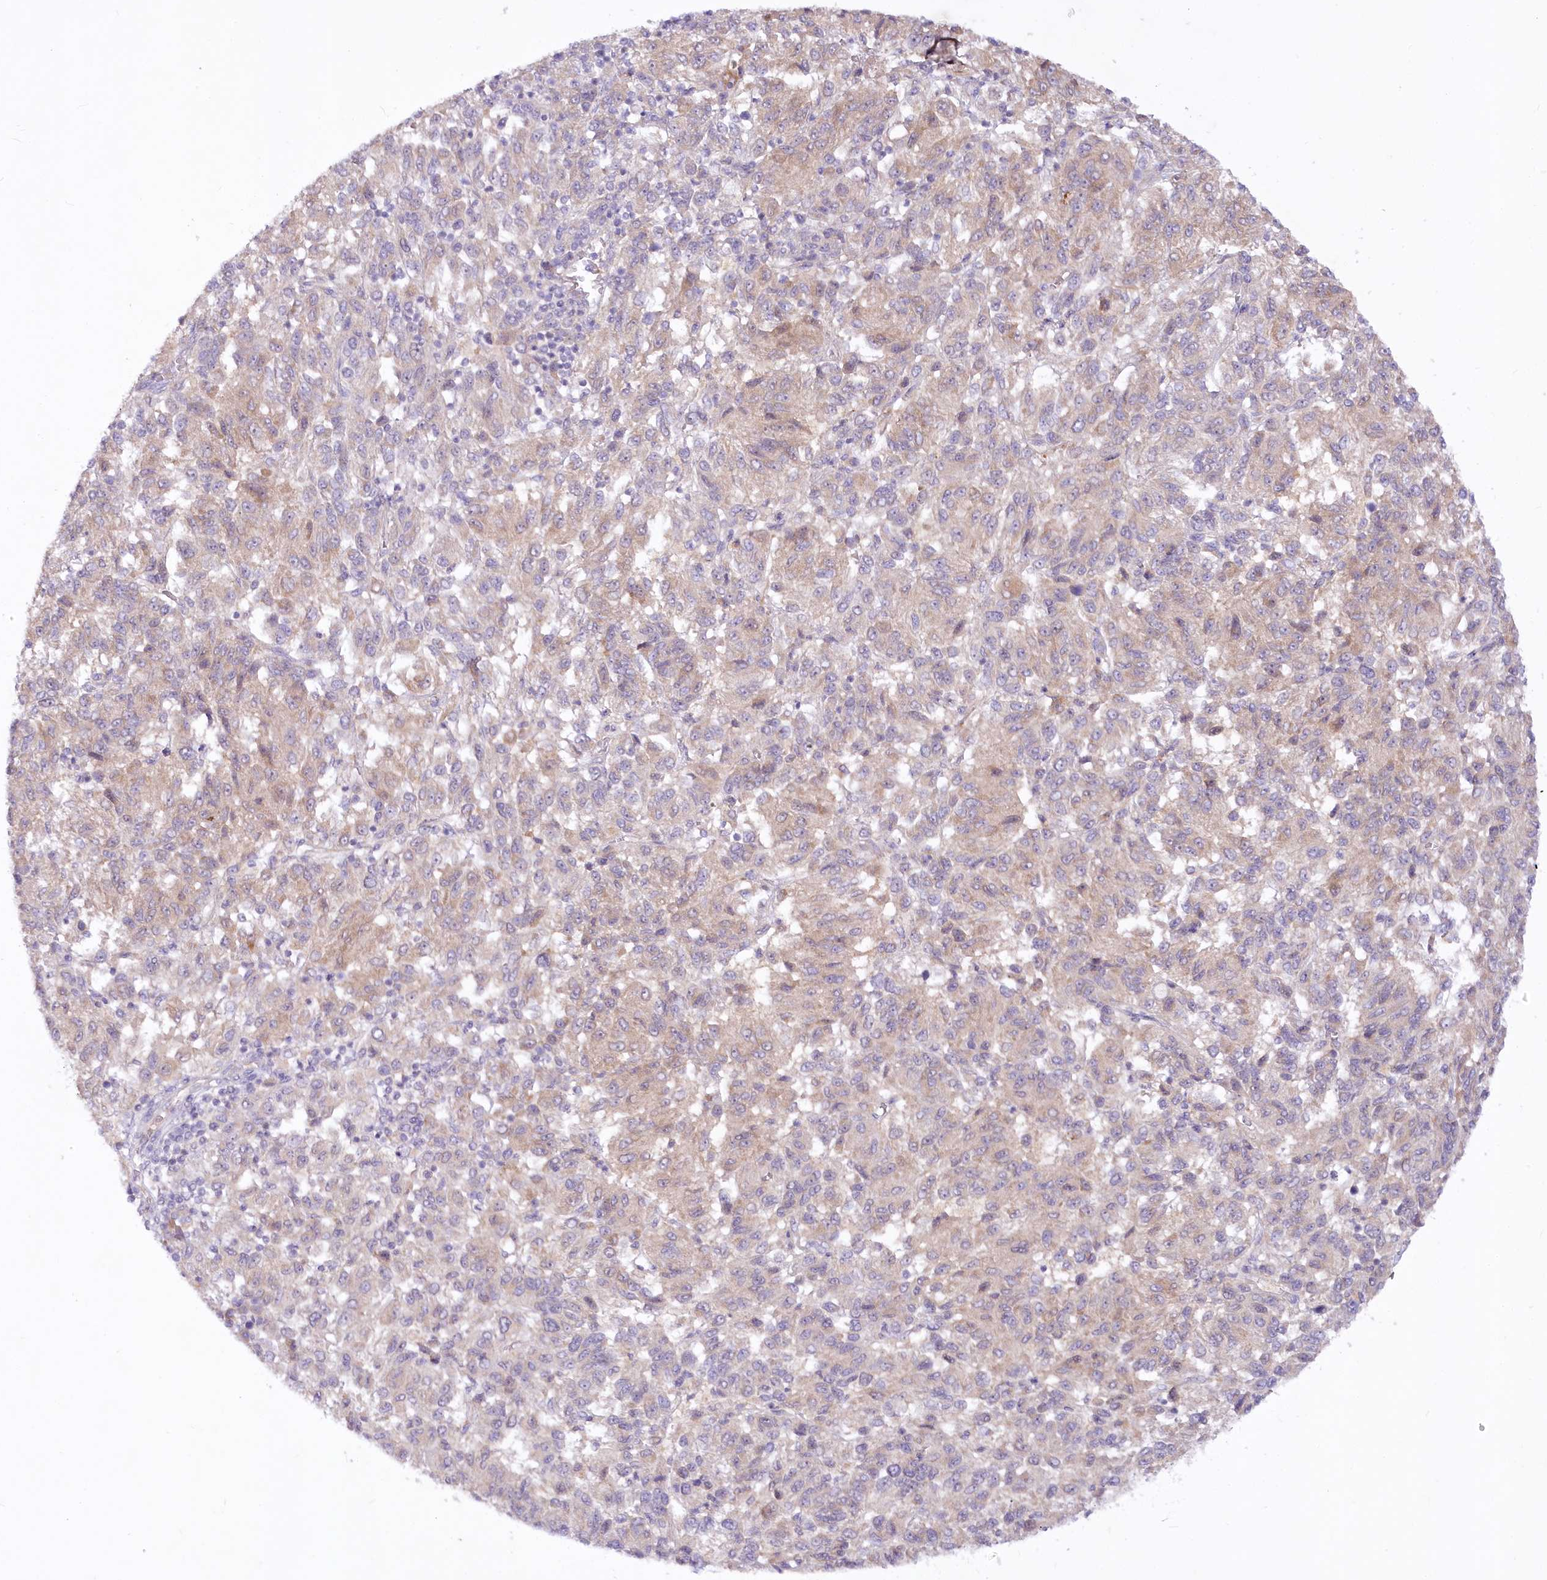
{"staining": {"intensity": "weak", "quantity": "<25%", "location": "cytoplasmic/membranous"}, "tissue": "melanoma", "cell_type": "Tumor cells", "image_type": "cancer", "snomed": [{"axis": "morphology", "description": "Malignant melanoma, Metastatic site"}, {"axis": "topography", "description": "Lung"}], "caption": "A micrograph of melanoma stained for a protein reveals no brown staining in tumor cells.", "gene": "EFHC2", "patient": {"sex": "male", "age": 64}}